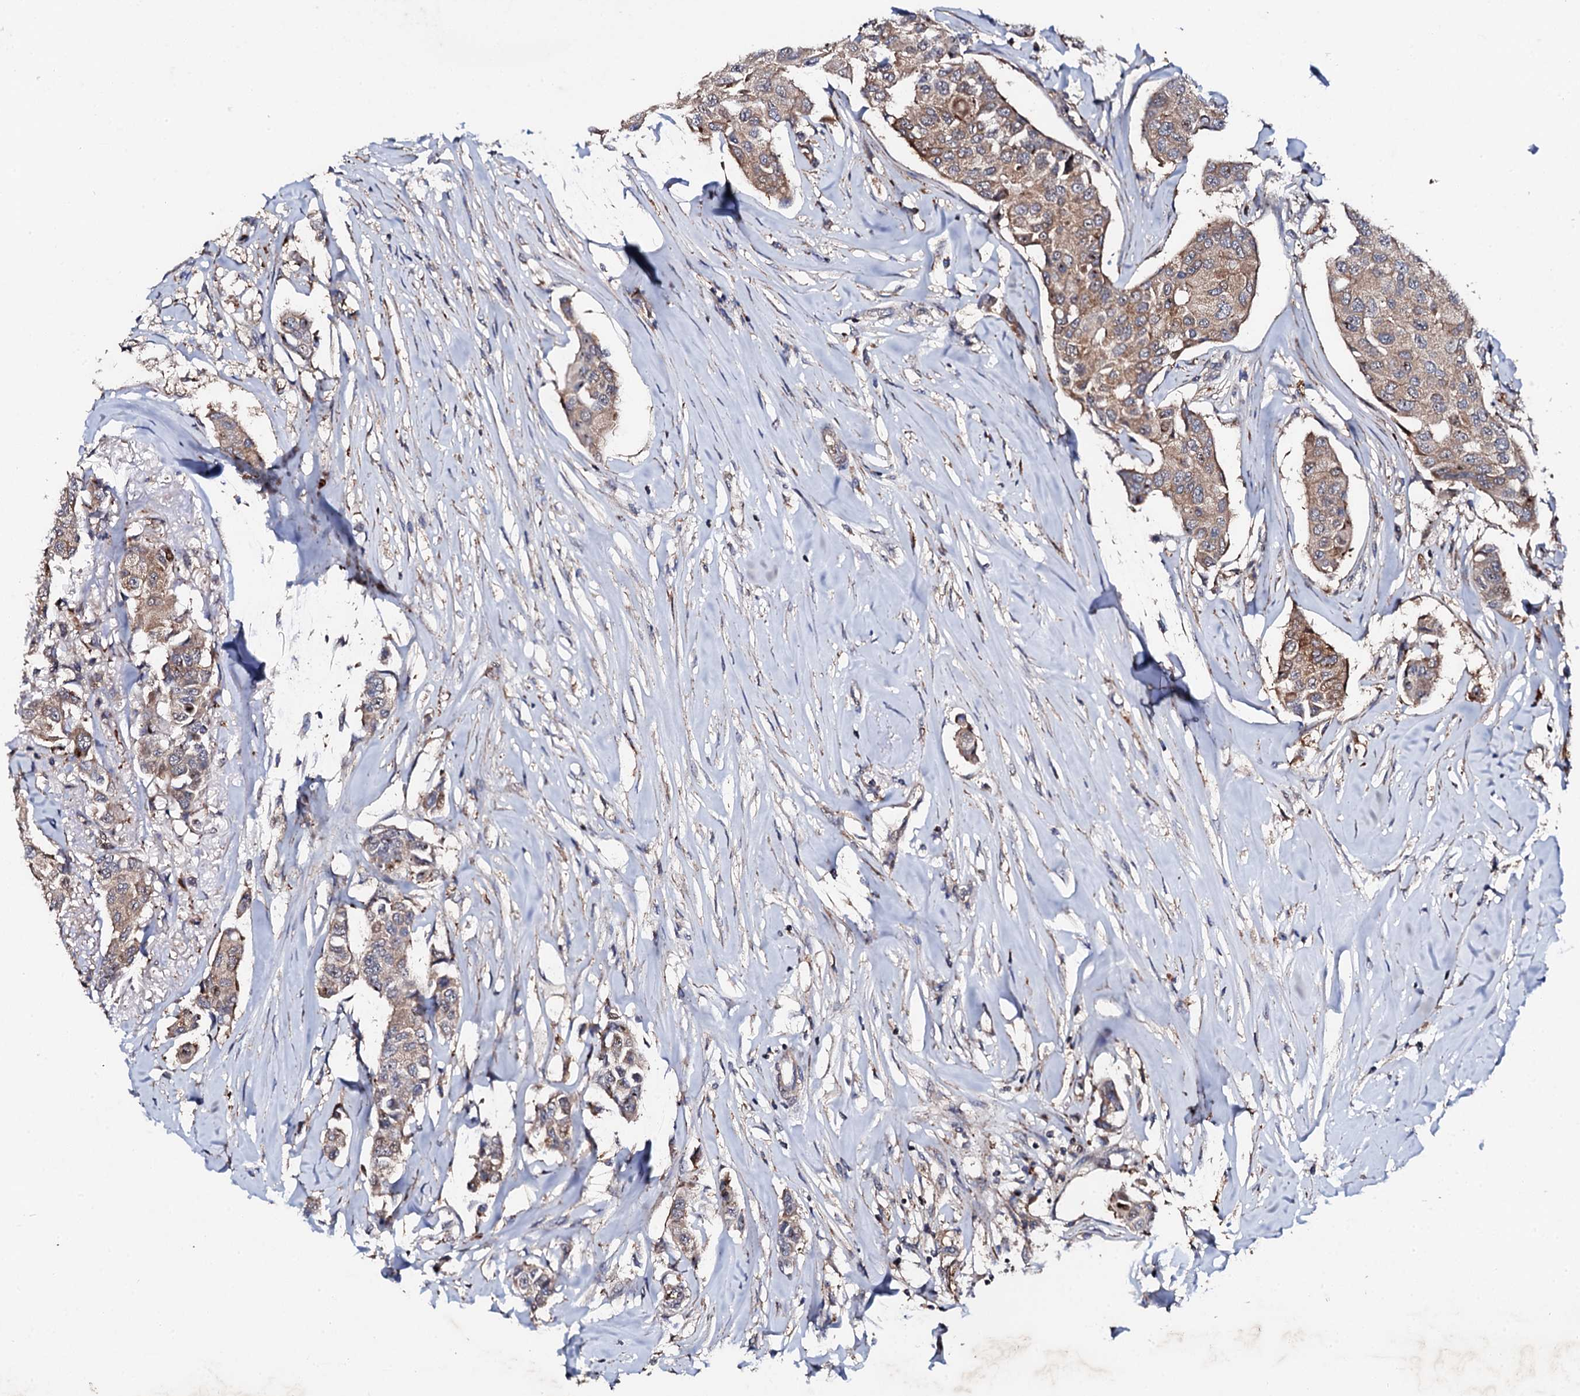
{"staining": {"intensity": "moderate", "quantity": ">75%", "location": "cytoplasmic/membranous"}, "tissue": "breast cancer", "cell_type": "Tumor cells", "image_type": "cancer", "snomed": [{"axis": "morphology", "description": "Duct carcinoma"}, {"axis": "topography", "description": "Breast"}], "caption": "Infiltrating ductal carcinoma (breast) stained for a protein exhibits moderate cytoplasmic/membranous positivity in tumor cells.", "gene": "GTPBP4", "patient": {"sex": "female", "age": 80}}